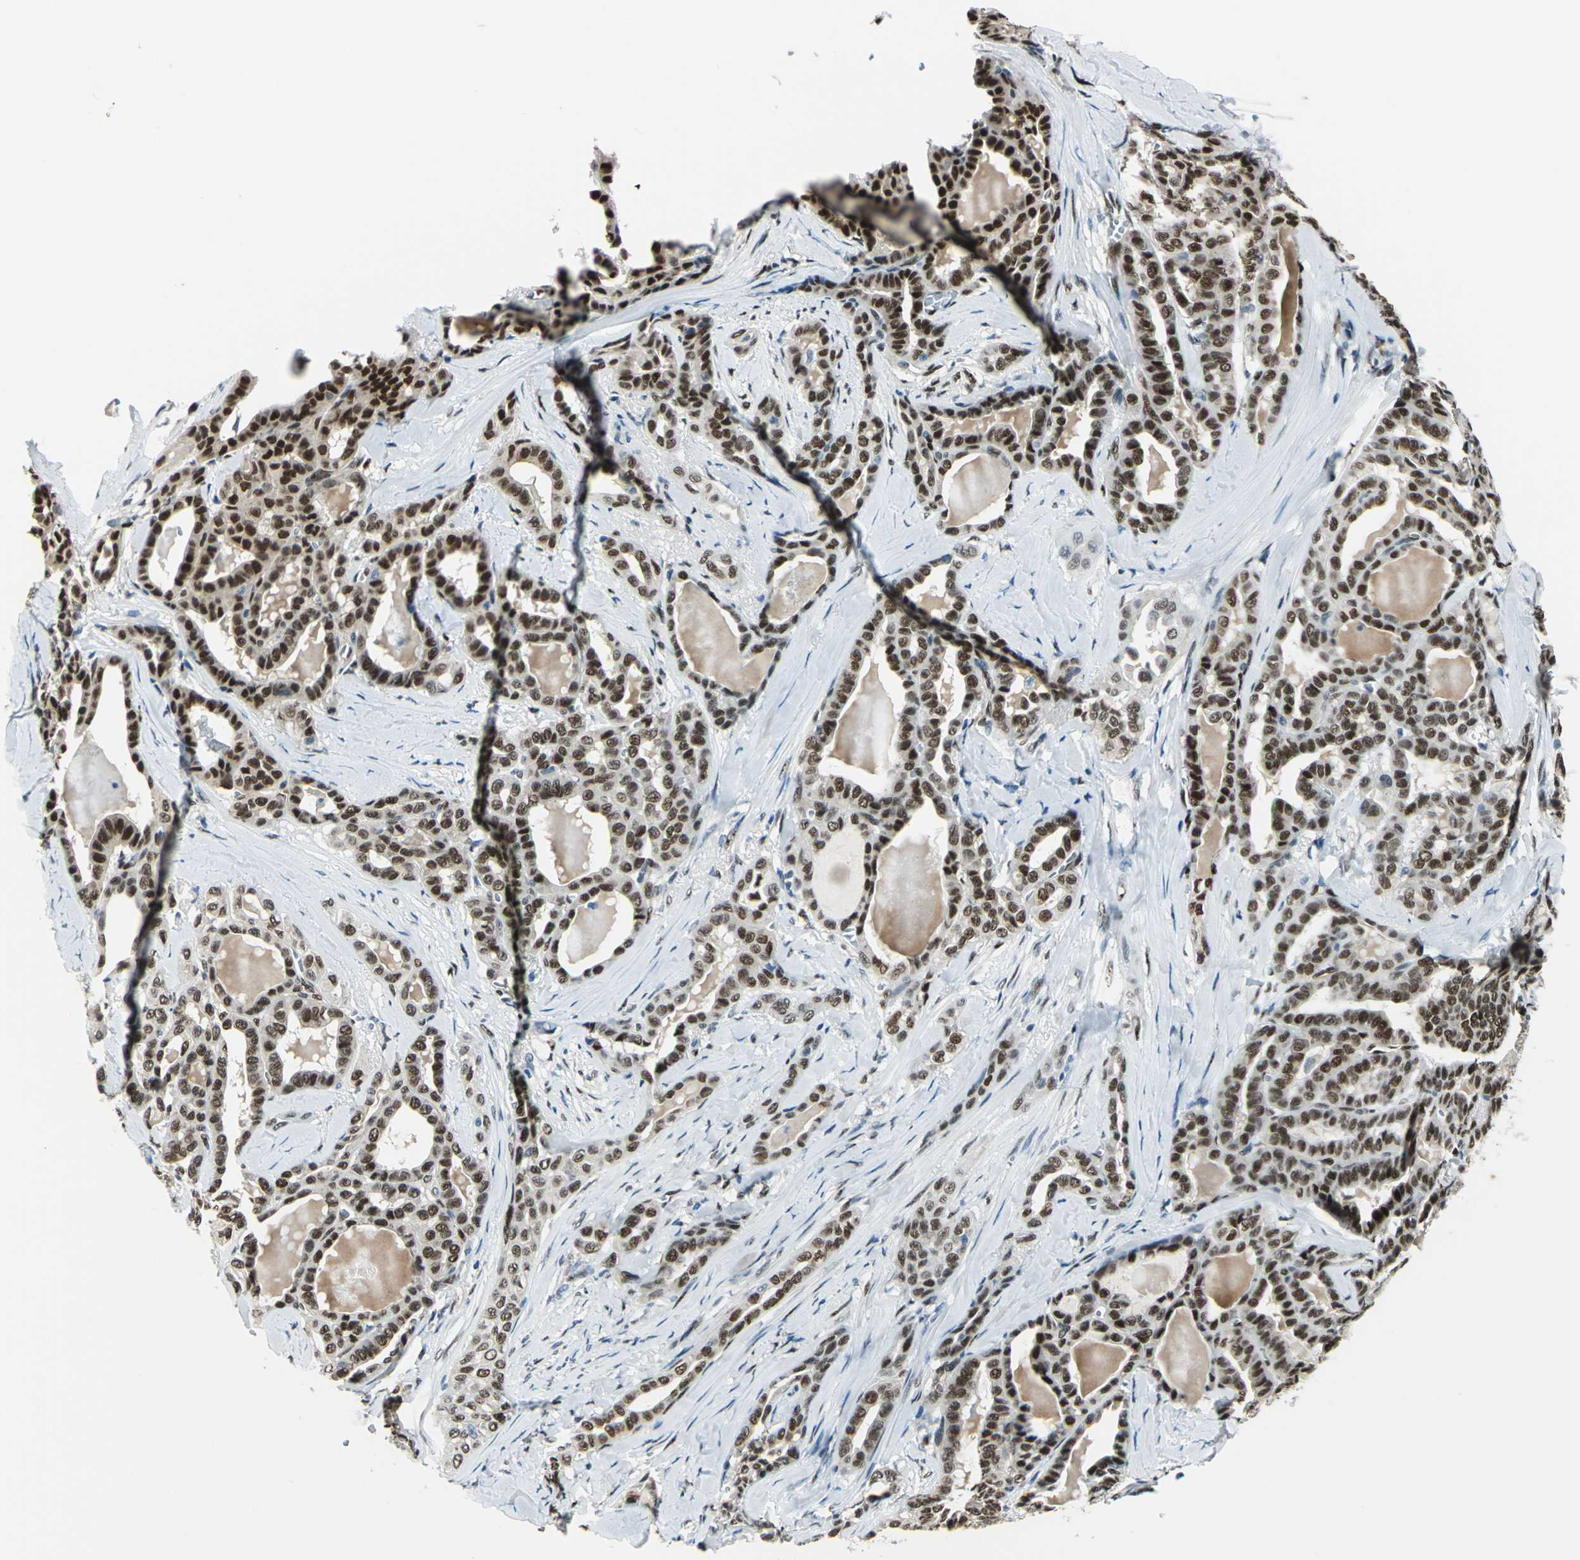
{"staining": {"intensity": "strong", "quantity": ">75%", "location": "nuclear"}, "tissue": "thyroid cancer", "cell_type": "Tumor cells", "image_type": "cancer", "snomed": [{"axis": "morphology", "description": "Carcinoma, NOS"}, {"axis": "topography", "description": "Thyroid gland"}], "caption": "Human thyroid cancer stained with a protein marker exhibits strong staining in tumor cells.", "gene": "NFIA", "patient": {"sex": "female", "age": 91}}